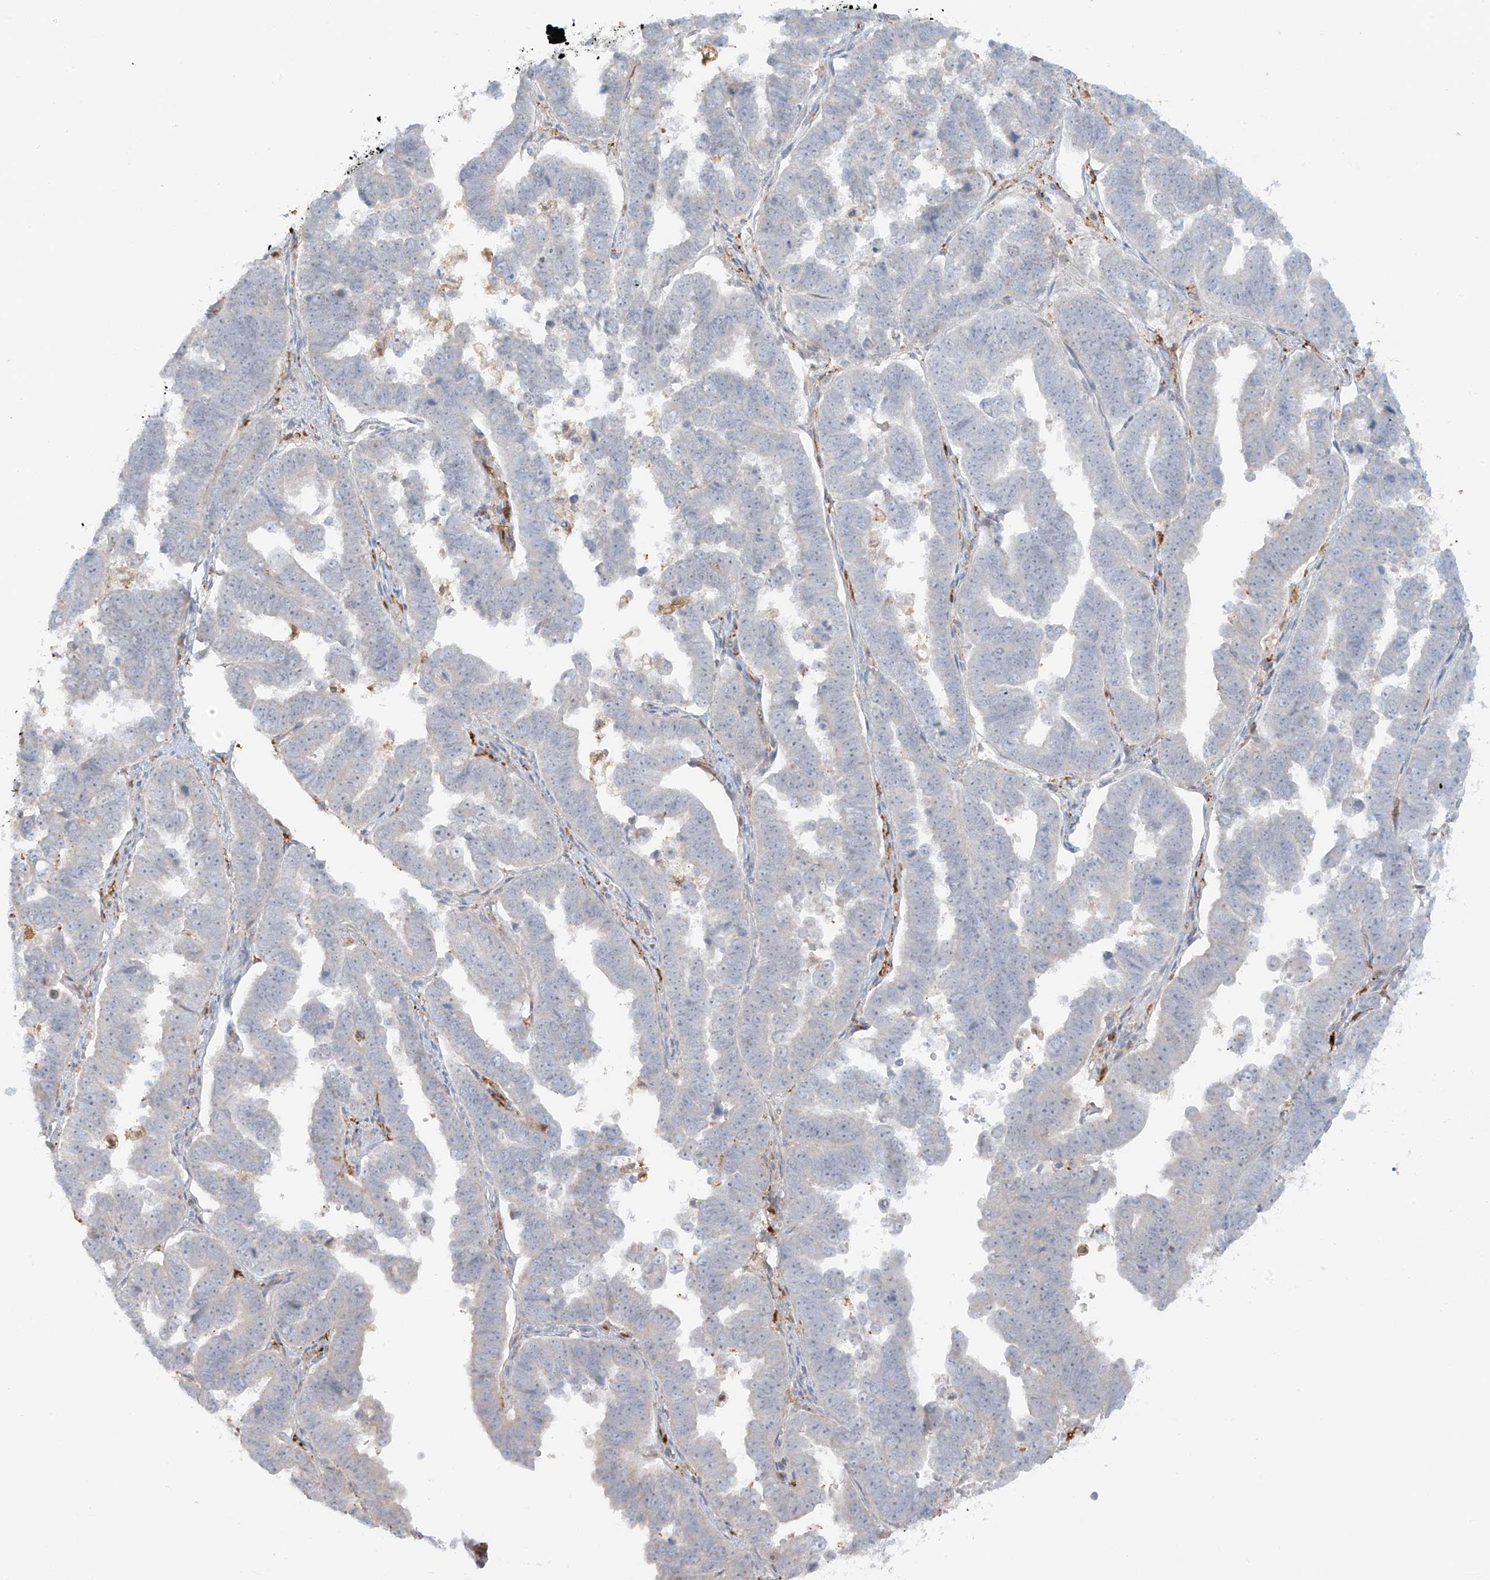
{"staining": {"intensity": "negative", "quantity": "none", "location": "none"}, "tissue": "endometrial cancer", "cell_type": "Tumor cells", "image_type": "cancer", "snomed": [{"axis": "morphology", "description": "Adenocarcinoma, NOS"}, {"axis": "topography", "description": "Endometrium"}], "caption": "Immunohistochemical staining of adenocarcinoma (endometrial) demonstrates no significant positivity in tumor cells.", "gene": "UPK1B", "patient": {"sex": "female", "age": 75}}